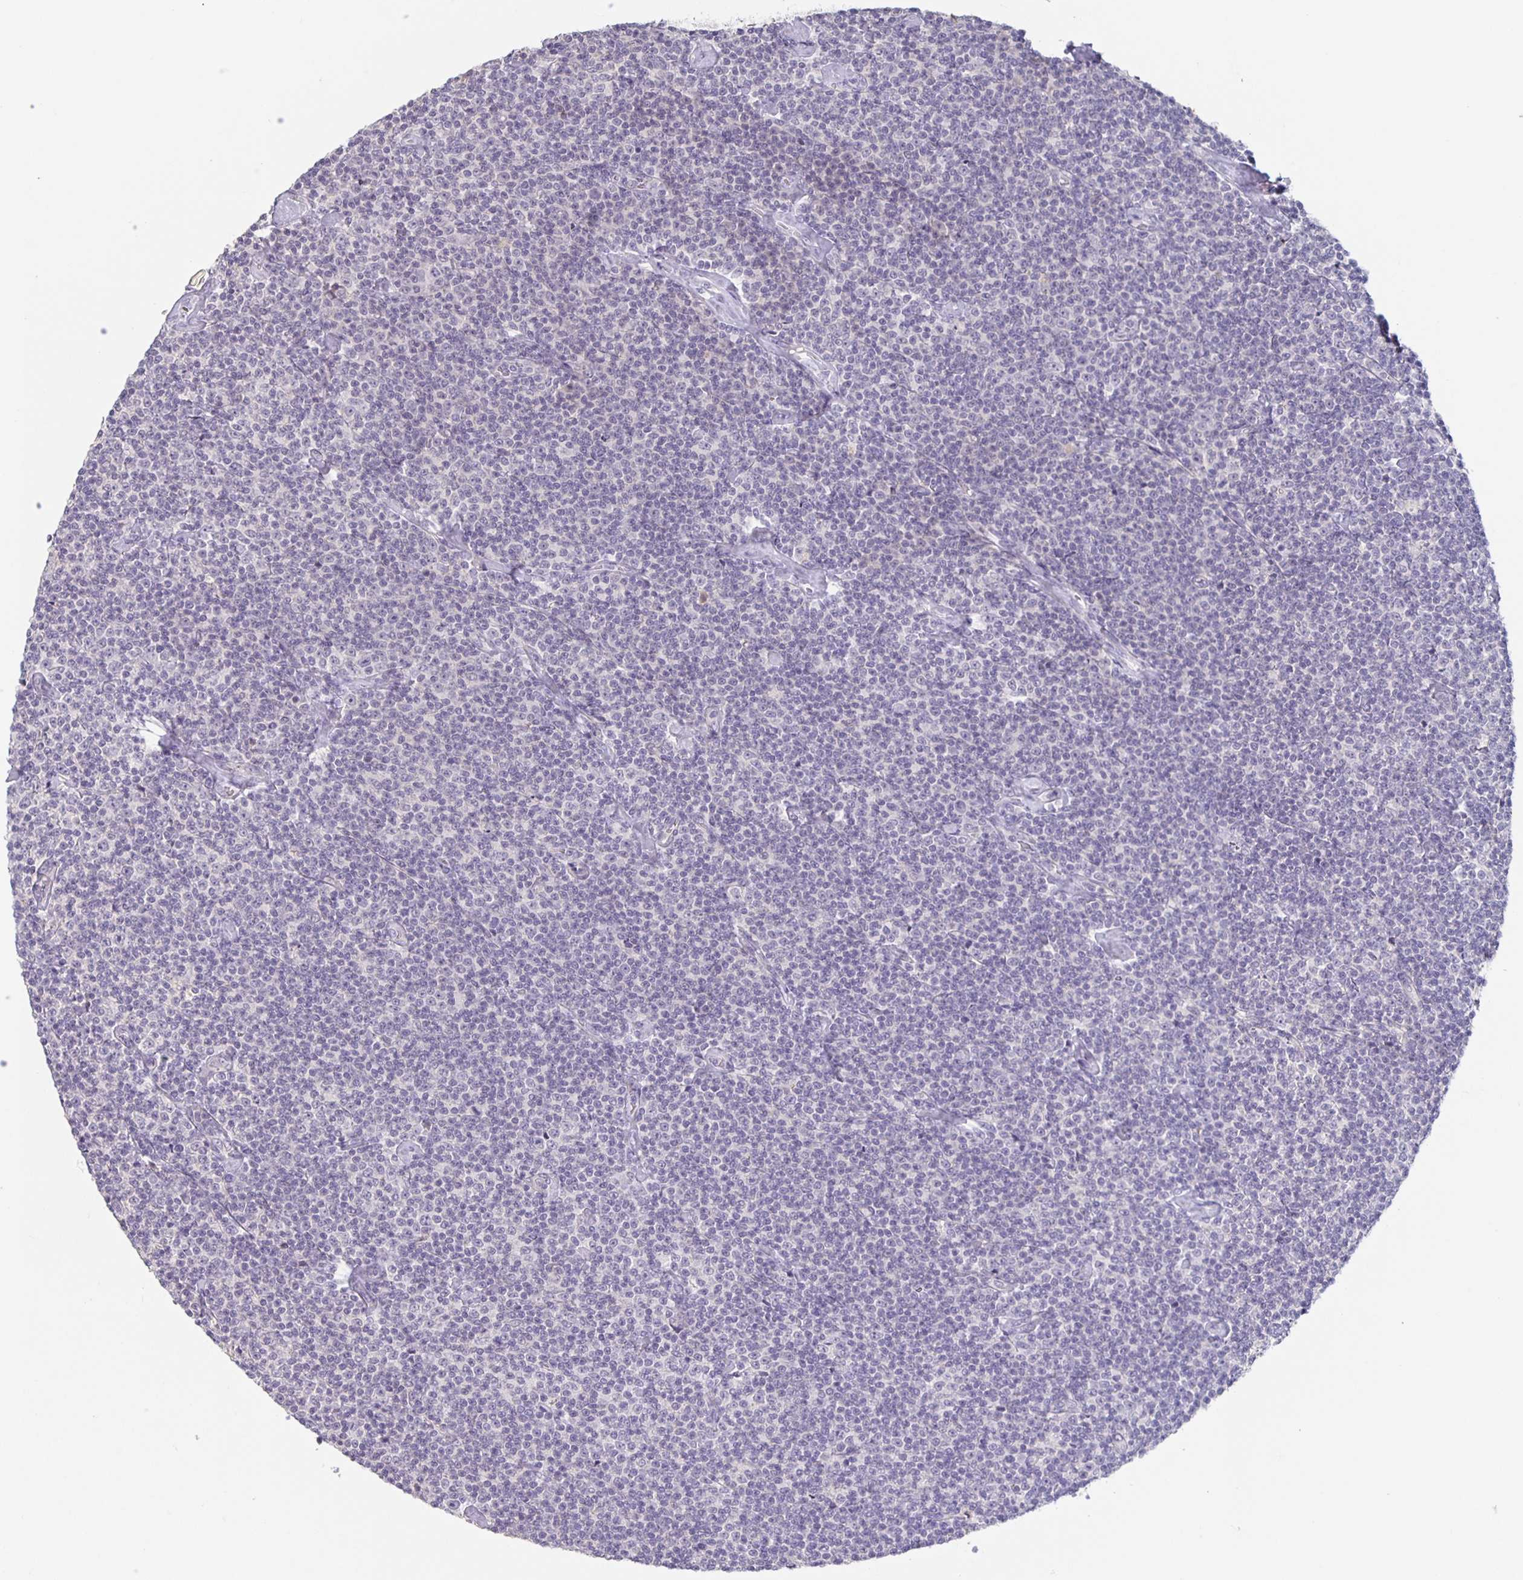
{"staining": {"intensity": "negative", "quantity": "none", "location": "none"}, "tissue": "lymphoma", "cell_type": "Tumor cells", "image_type": "cancer", "snomed": [{"axis": "morphology", "description": "Malignant lymphoma, non-Hodgkin's type, Low grade"}, {"axis": "topography", "description": "Lymph node"}], "caption": "IHC histopathology image of neoplastic tissue: human lymphoma stained with DAB (3,3'-diaminobenzidine) reveals no significant protein staining in tumor cells.", "gene": "INSL5", "patient": {"sex": "male", "age": 81}}